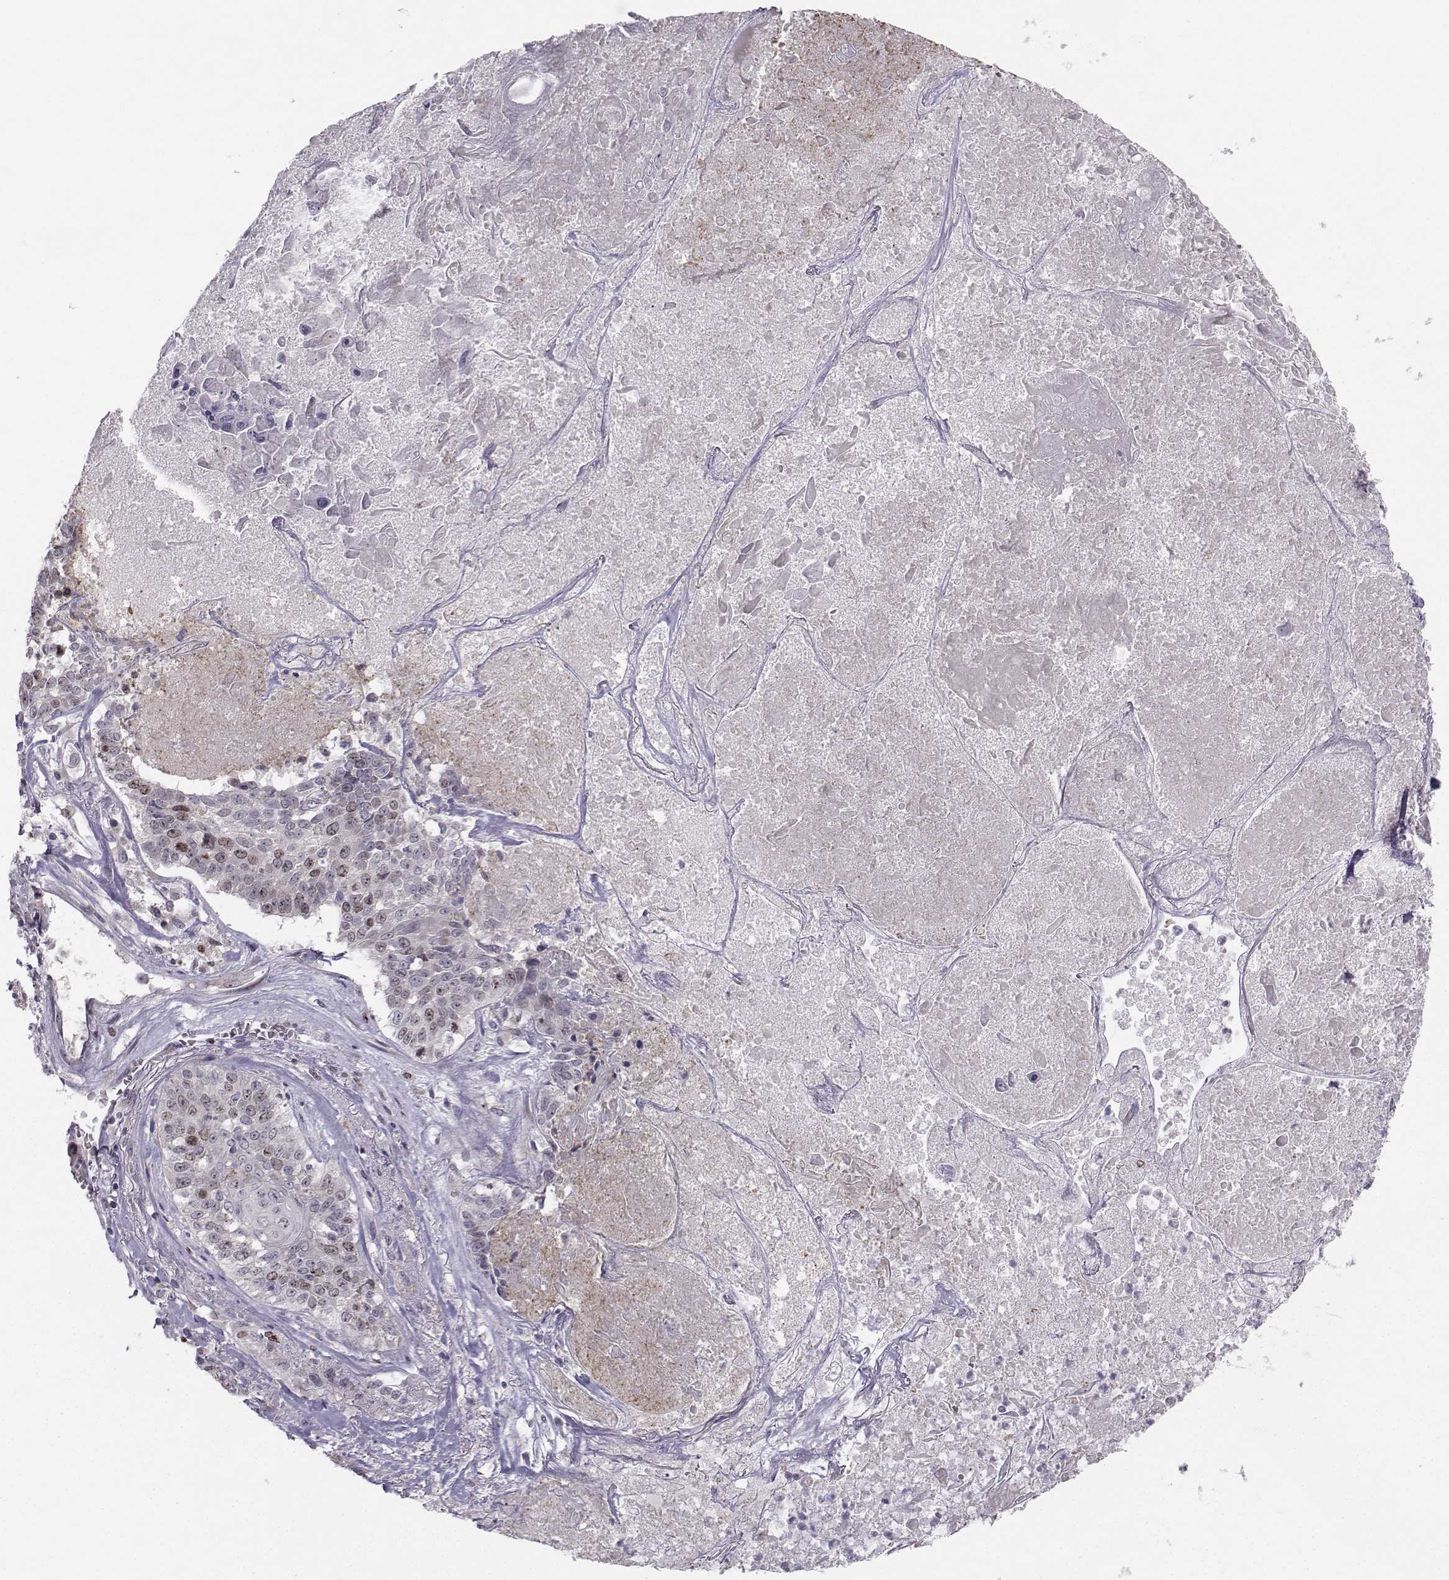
{"staining": {"intensity": "weak", "quantity": "25%-75%", "location": "nuclear"}, "tissue": "lung cancer", "cell_type": "Tumor cells", "image_type": "cancer", "snomed": [{"axis": "morphology", "description": "Squamous cell carcinoma, NOS"}, {"axis": "topography", "description": "Lung"}], "caption": "A brown stain highlights weak nuclear positivity of a protein in lung cancer tumor cells. (Stains: DAB in brown, nuclei in blue, Microscopy: brightfield microscopy at high magnification).", "gene": "LRP8", "patient": {"sex": "male", "age": 64}}